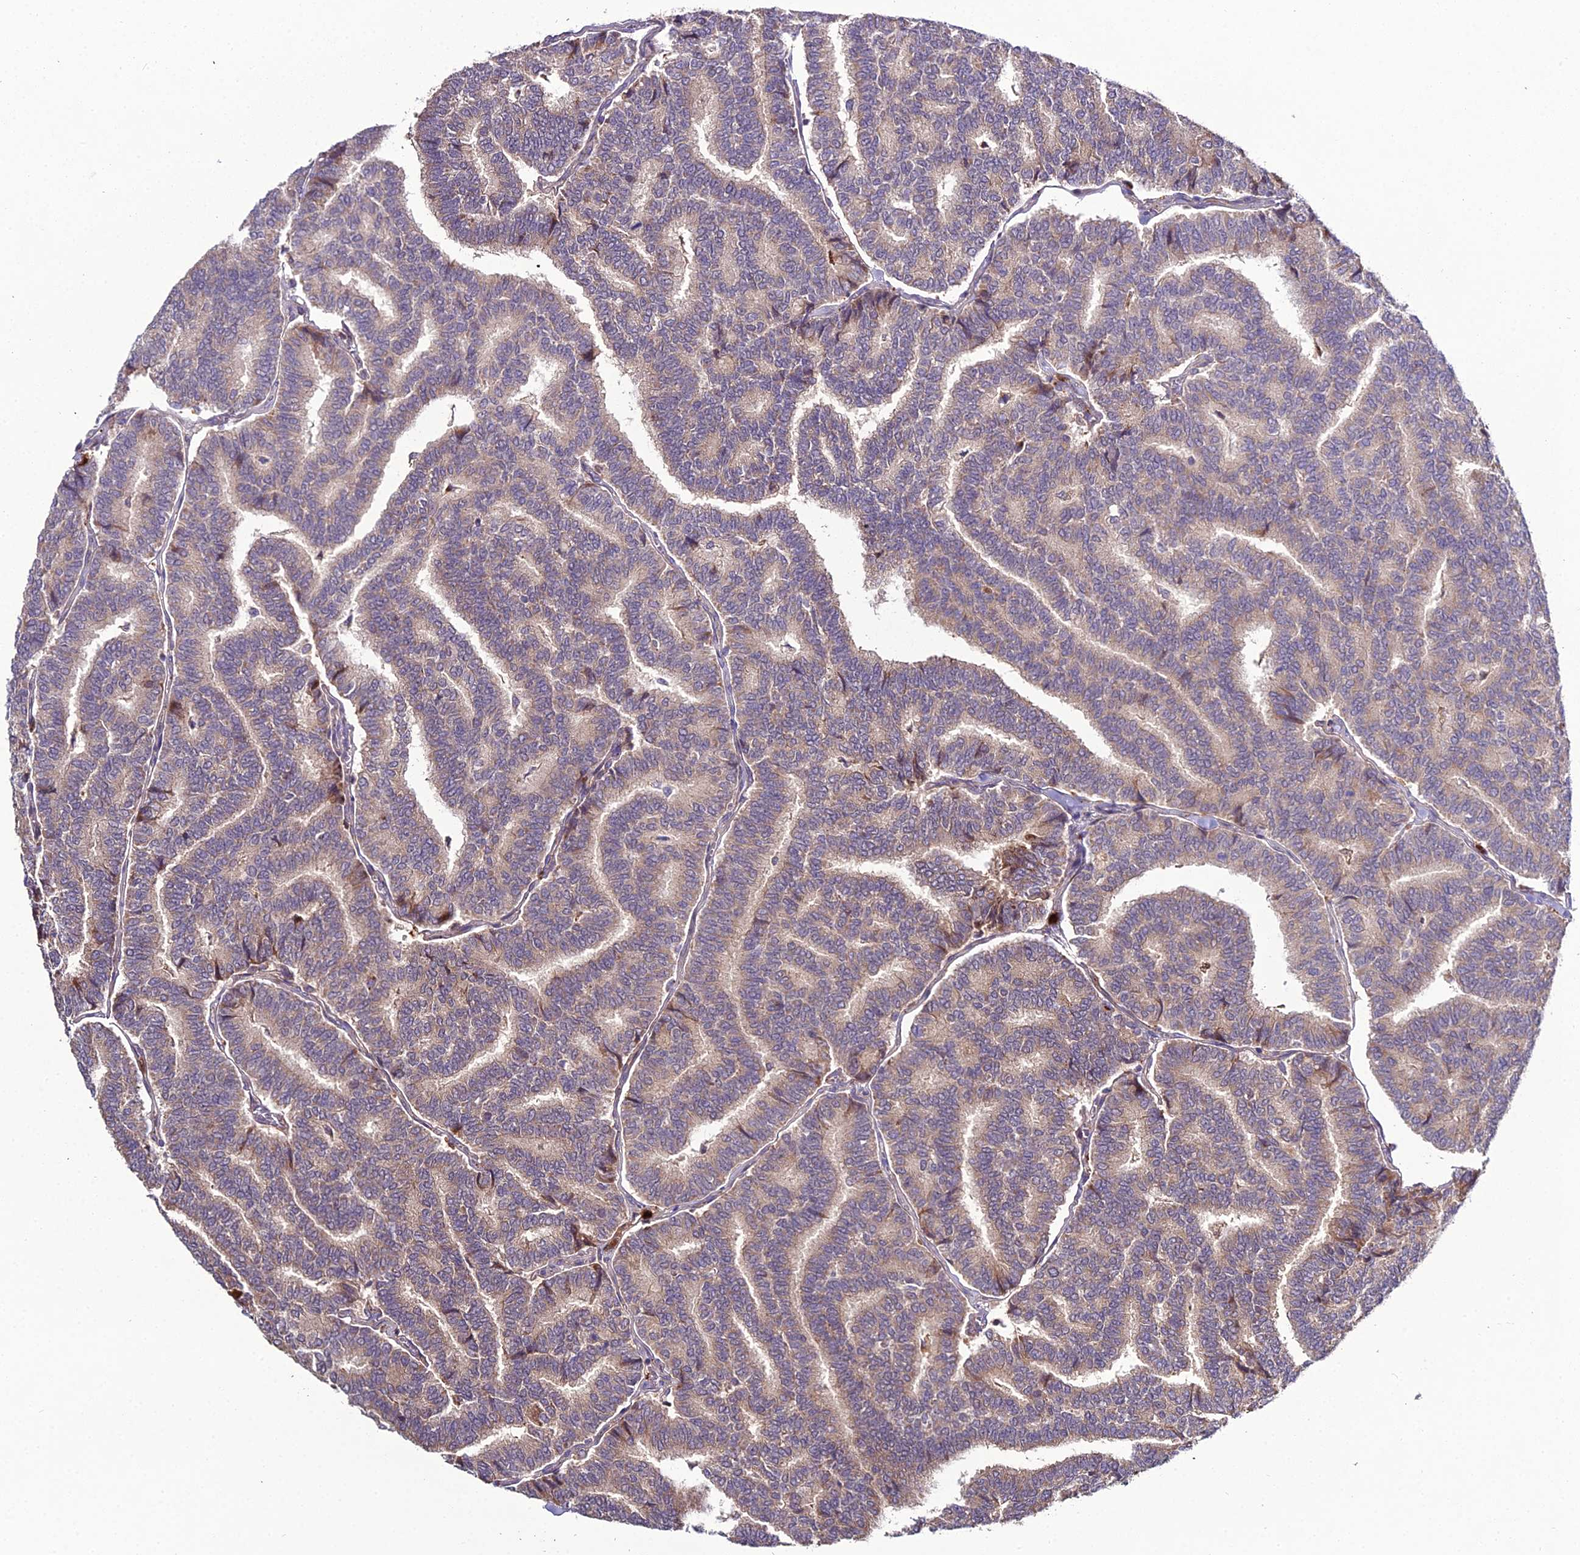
{"staining": {"intensity": "weak", "quantity": "25%-75%", "location": "cytoplasmic/membranous"}, "tissue": "thyroid cancer", "cell_type": "Tumor cells", "image_type": "cancer", "snomed": [{"axis": "morphology", "description": "Papillary adenocarcinoma, NOS"}, {"axis": "topography", "description": "Thyroid gland"}], "caption": "Immunohistochemical staining of thyroid cancer exhibits low levels of weak cytoplasmic/membranous expression in approximately 25%-75% of tumor cells. The staining was performed using DAB (3,3'-diaminobenzidine) to visualize the protein expression in brown, while the nuclei were stained in blue with hematoxylin (Magnification: 20x).", "gene": "EID2", "patient": {"sex": "female", "age": 35}}